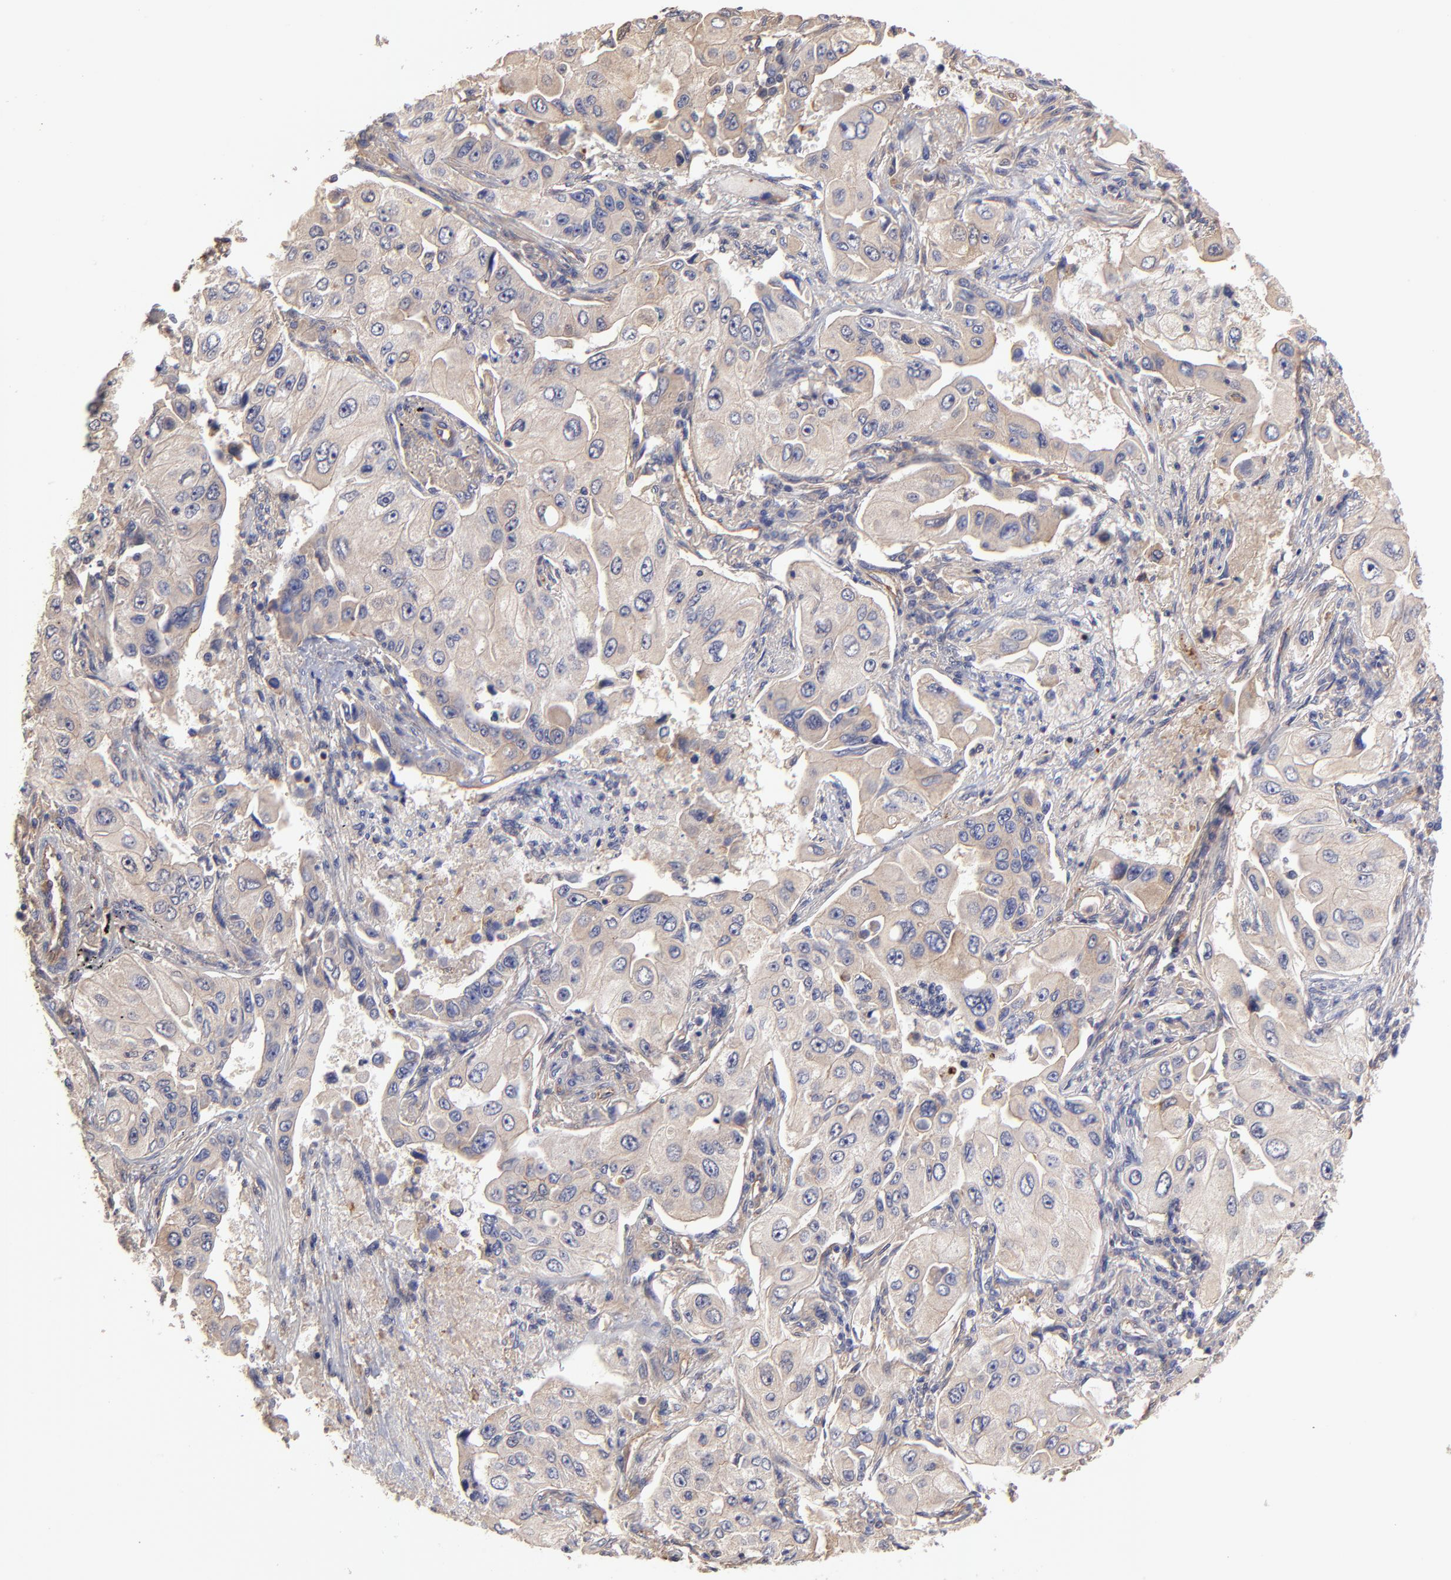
{"staining": {"intensity": "negative", "quantity": "none", "location": "none"}, "tissue": "lung cancer", "cell_type": "Tumor cells", "image_type": "cancer", "snomed": [{"axis": "morphology", "description": "Adenocarcinoma, NOS"}, {"axis": "topography", "description": "Lung"}], "caption": "A high-resolution histopathology image shows immunohistochemistry staining of lung cancer (adenocarcinoma), which reveals no significant positivity in tumor cells.", "gene": "ASB7", "patient": {"sex": "male", "age": 84}}